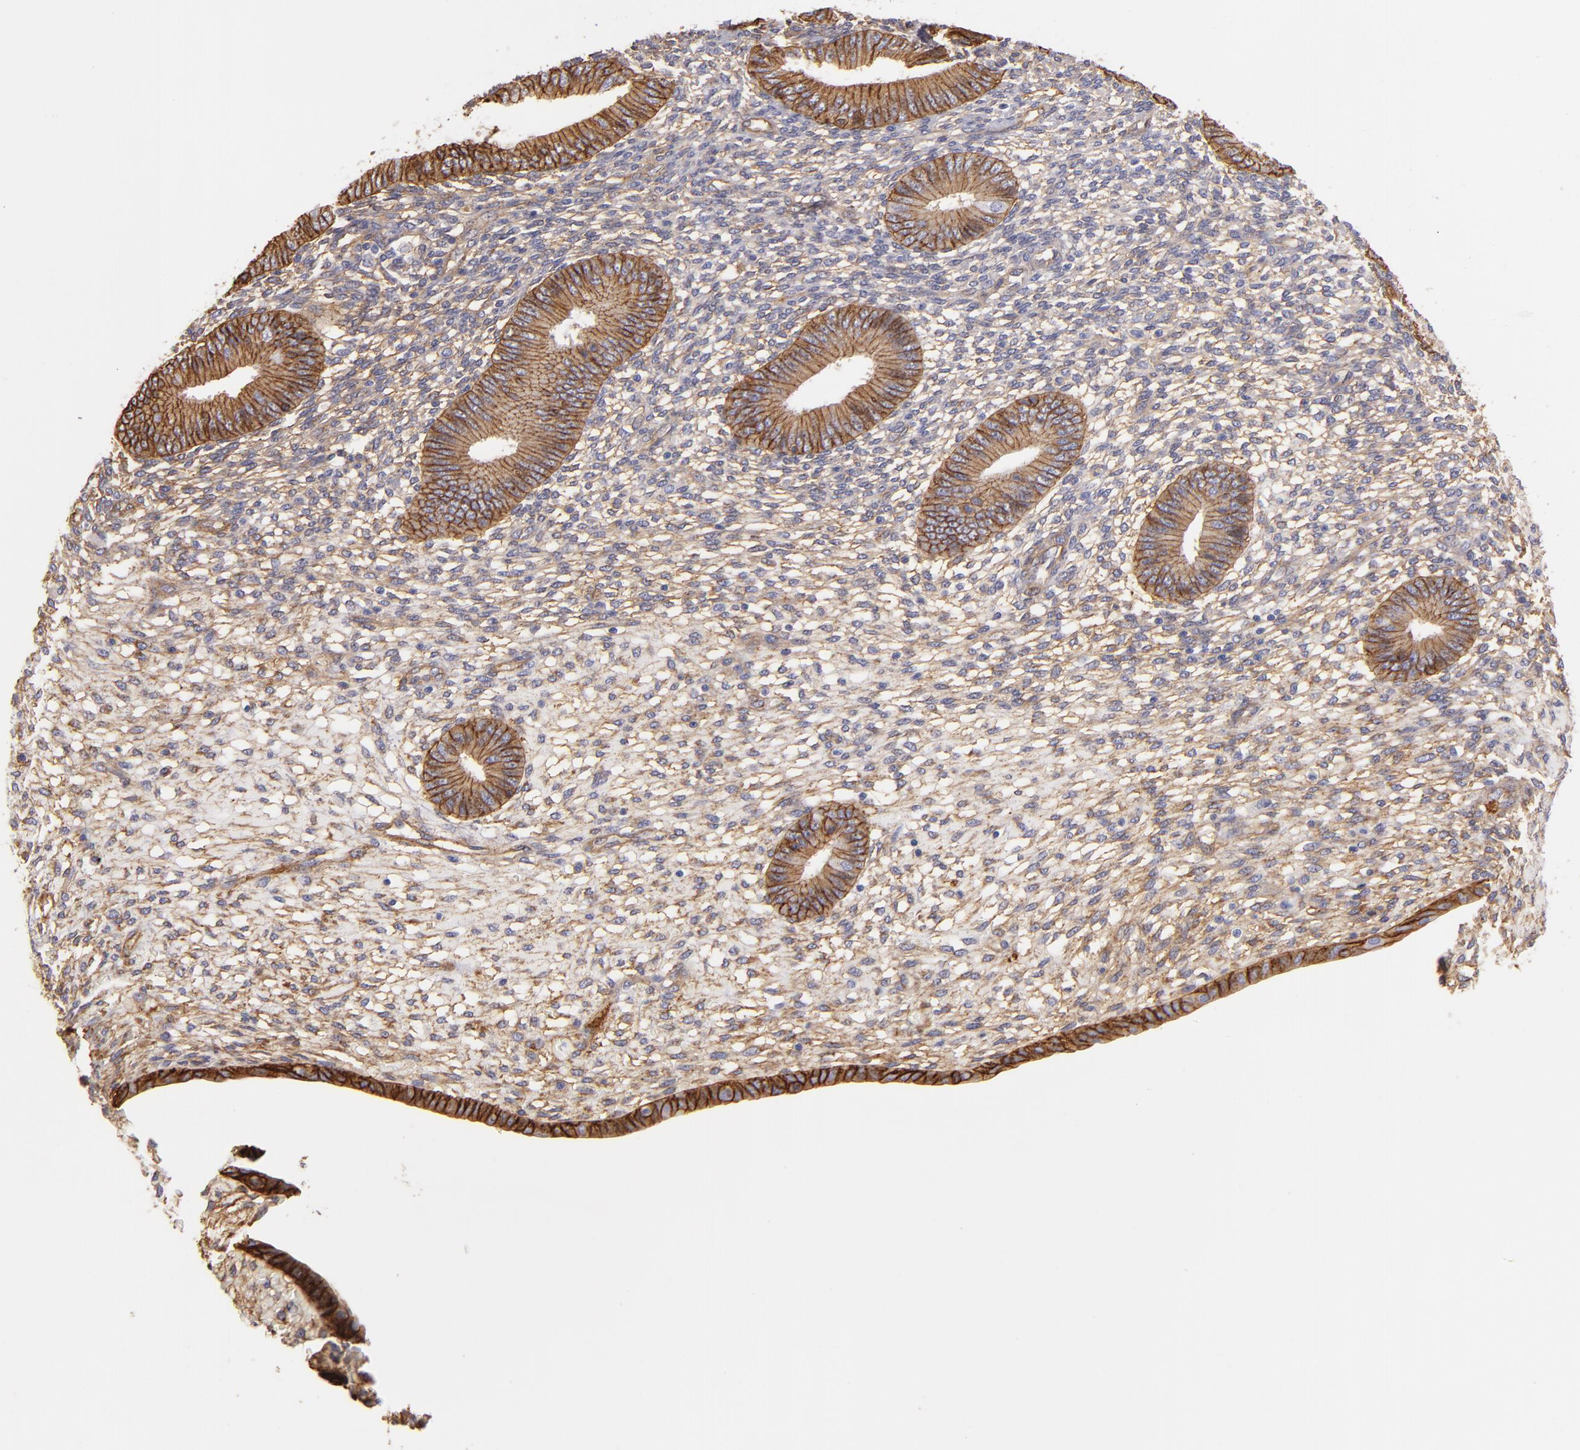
{"staining": {"intensity": "weak", "quantity": "<25%", "location": "cytoplasmic/membranous"}, "tissue": "endometrium", "cell_type": "Cells in endometrial stroma", "image_type": "normal", "snomed": [{"axis": "morphology", "description": "Normal tissue, NOS"}, {"axis": "topography", "description": "Endometrium"}], "caption": "Cells in endometrial stroma are negative for brown protein staining in unremarkable endometrium. (Immunohistochemistry, brightfield microscopy, high magnification).", "gene": "CD151", "patient": {"sex": "female", "age": 42}}